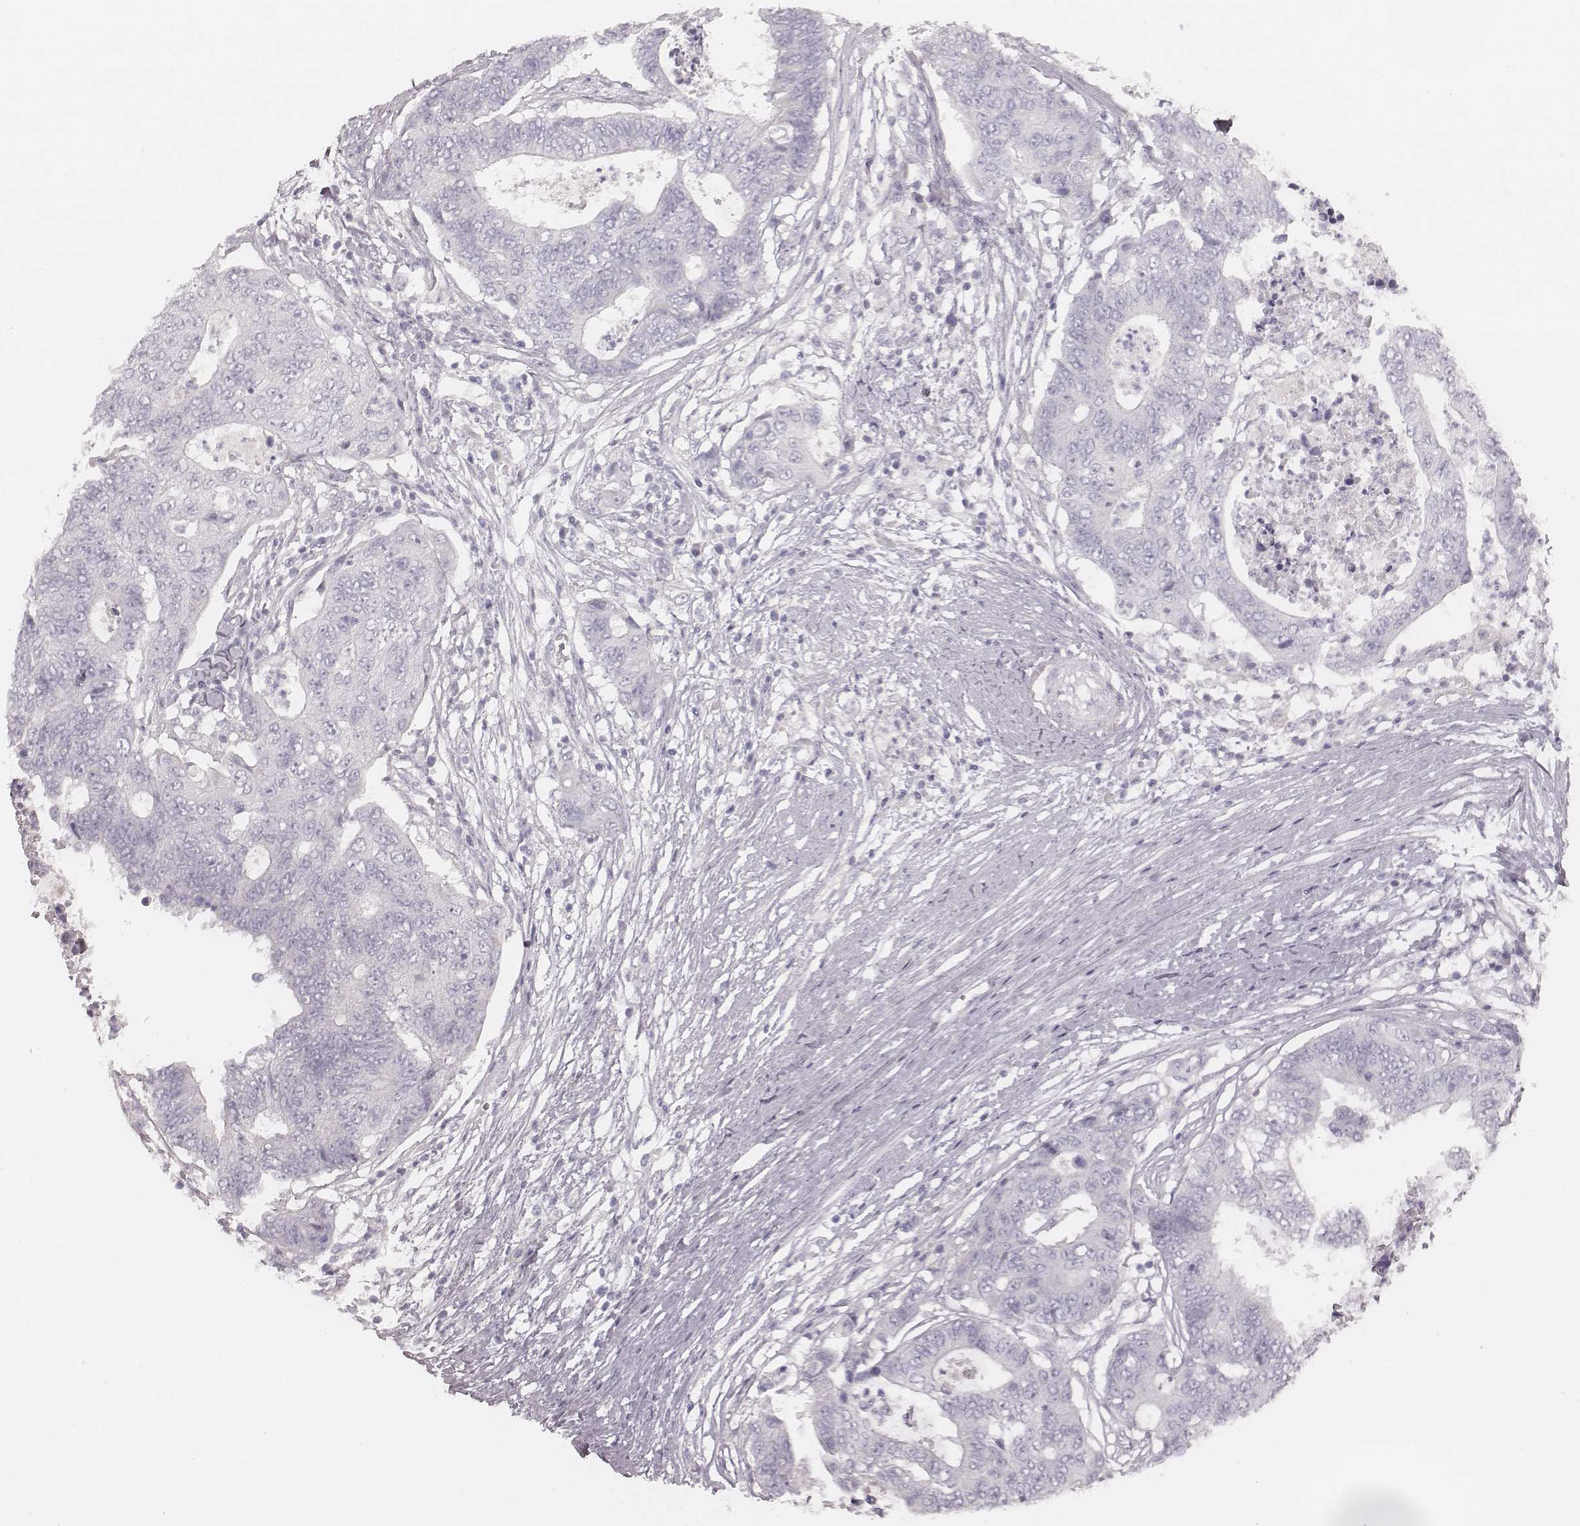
{"staining": {"intensity": "negative", "quantity": "none", "location": "none"}, "tissue": "colorectal cancer", "cell_type": "Tumor cells", "image_type": "cancer", "snomed": [{"axis": "morphology", "description": "Adenocarcinoma, NOS"}, {"axis": "topography", "description": "Colon"}], "caption": "Colorectal adenocarcinoma was stained to show a protein in brown. There is no significant staining in tumor cells.", "gene": "KRT31", "patient": {"sex": "female", "age": 48}}